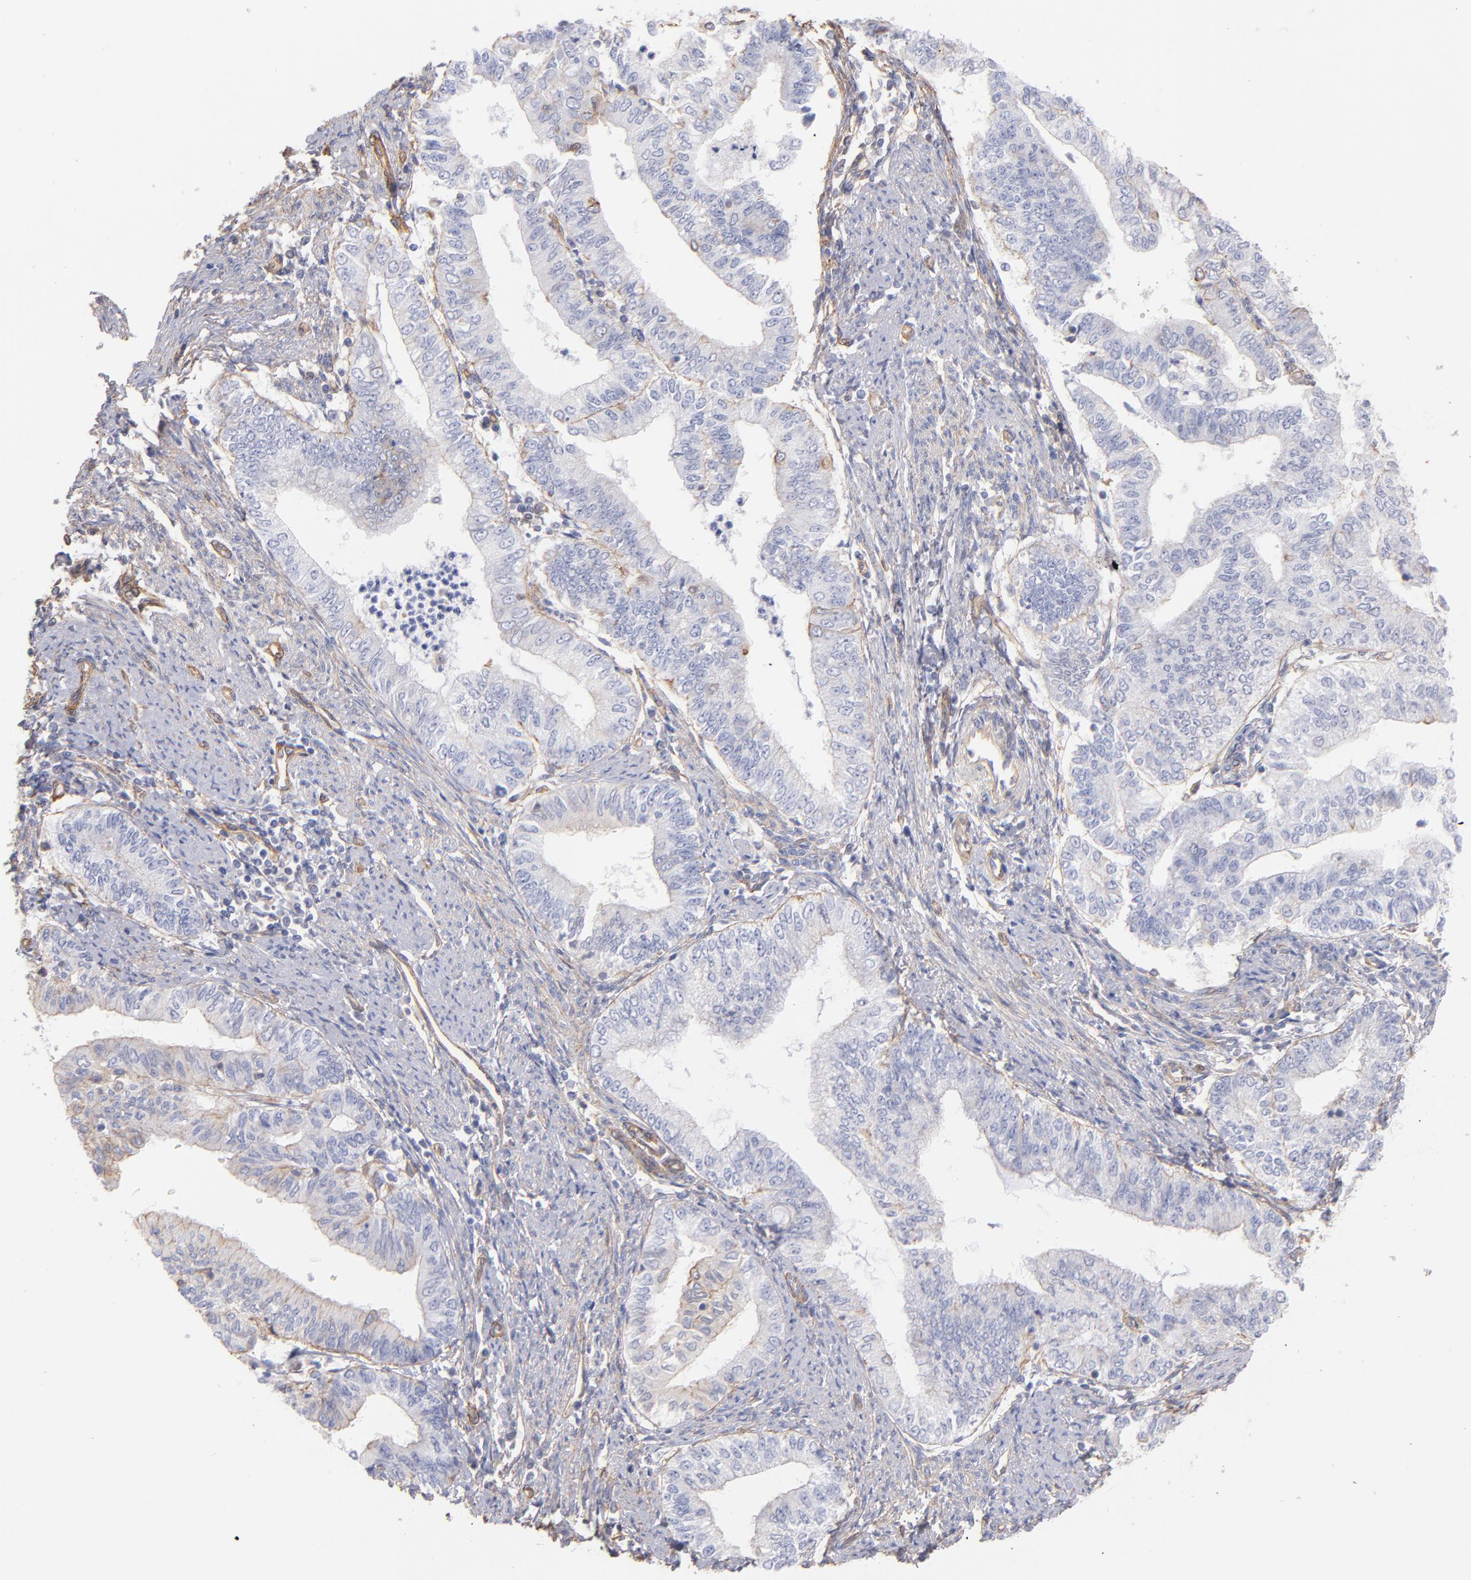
{"staining": {"intensity": "weak", "quantity": "25%-75%", "location": "cytoplasmic/membranous"}, "tissue": "endometrial cancer", "cell_type": "Tumor cells", "image_type": "cancer", "snomed": [{"axis": "morphology", "description": "Adenocarcinoma, NOS"}, {"axis": "topography", "description": "Endometrium"}], "caption": "Tumor cells display low levels of weak cytoplasmic/membranous staining in approximately 25%-75% of cells in endometrial cancer (adenocarcinoma).", "gene": "PLEC", "patient": {"sex": "female", "age": 66}}